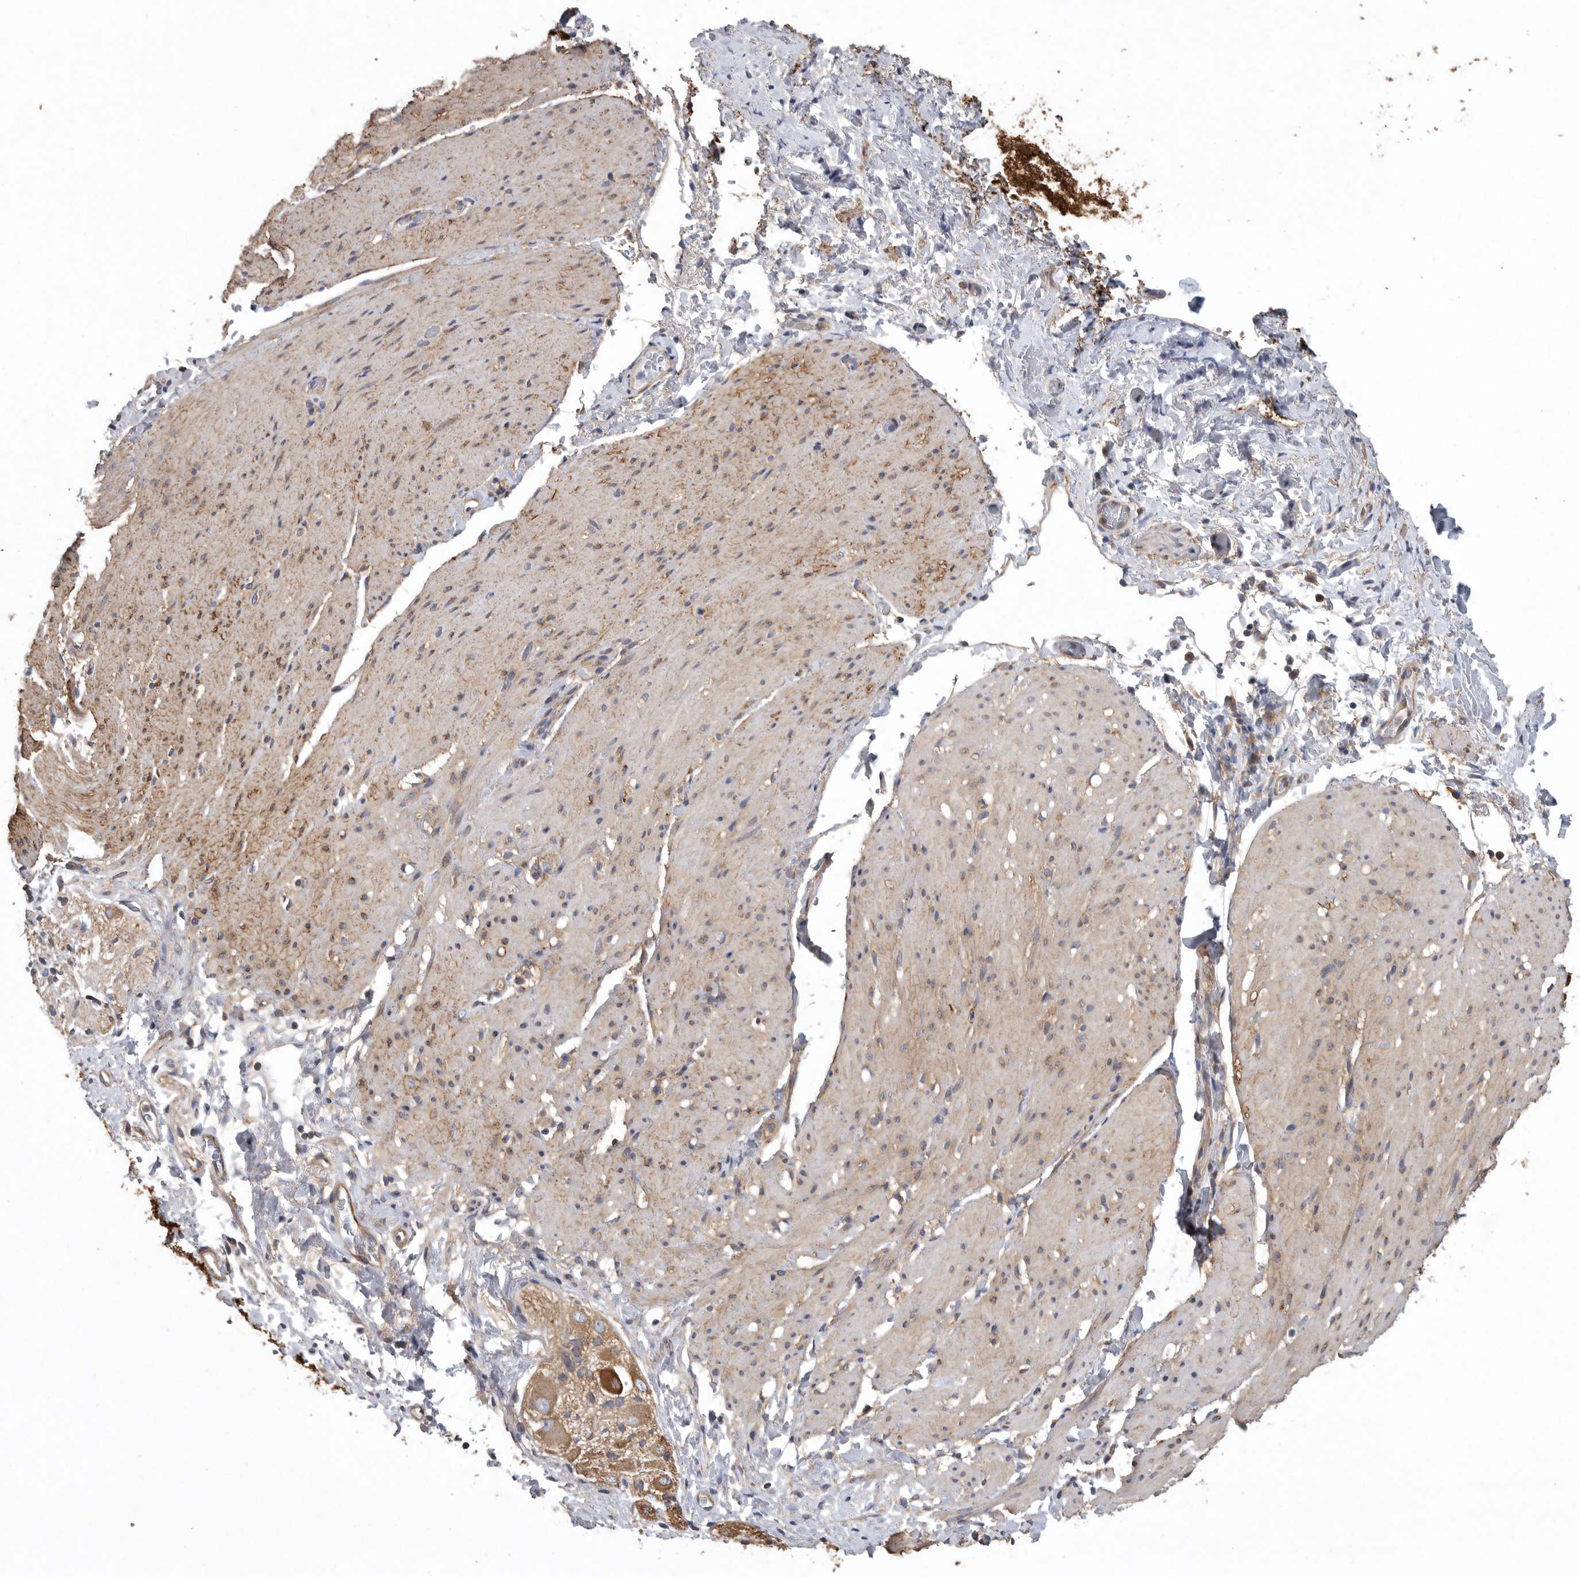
{"staining": {"intensity": "weak", "quantity": ">75%", "location": "cytoplasmic/membranous"}, "tissue": "smooth muscle", "cell_type": "Smooth muscle cells", "image_type": "normal", "snomed": [{"axis": "morphology", "description": "Normal tissue, NOS"}, {"axis": "topography", "description": "Smooth muscle"}, {"axis": "topography", "description": "Small intestine"}], "caption": "Immunohistochemical staining of normal smooth muscle exhibits low levels of weak cytoplasmic/membranous expression in about >75% of smooth muscle cells. Nuclei are stained in blue.", "gene": "OXR1", "patient": {"sex": "female", "age": 84}}